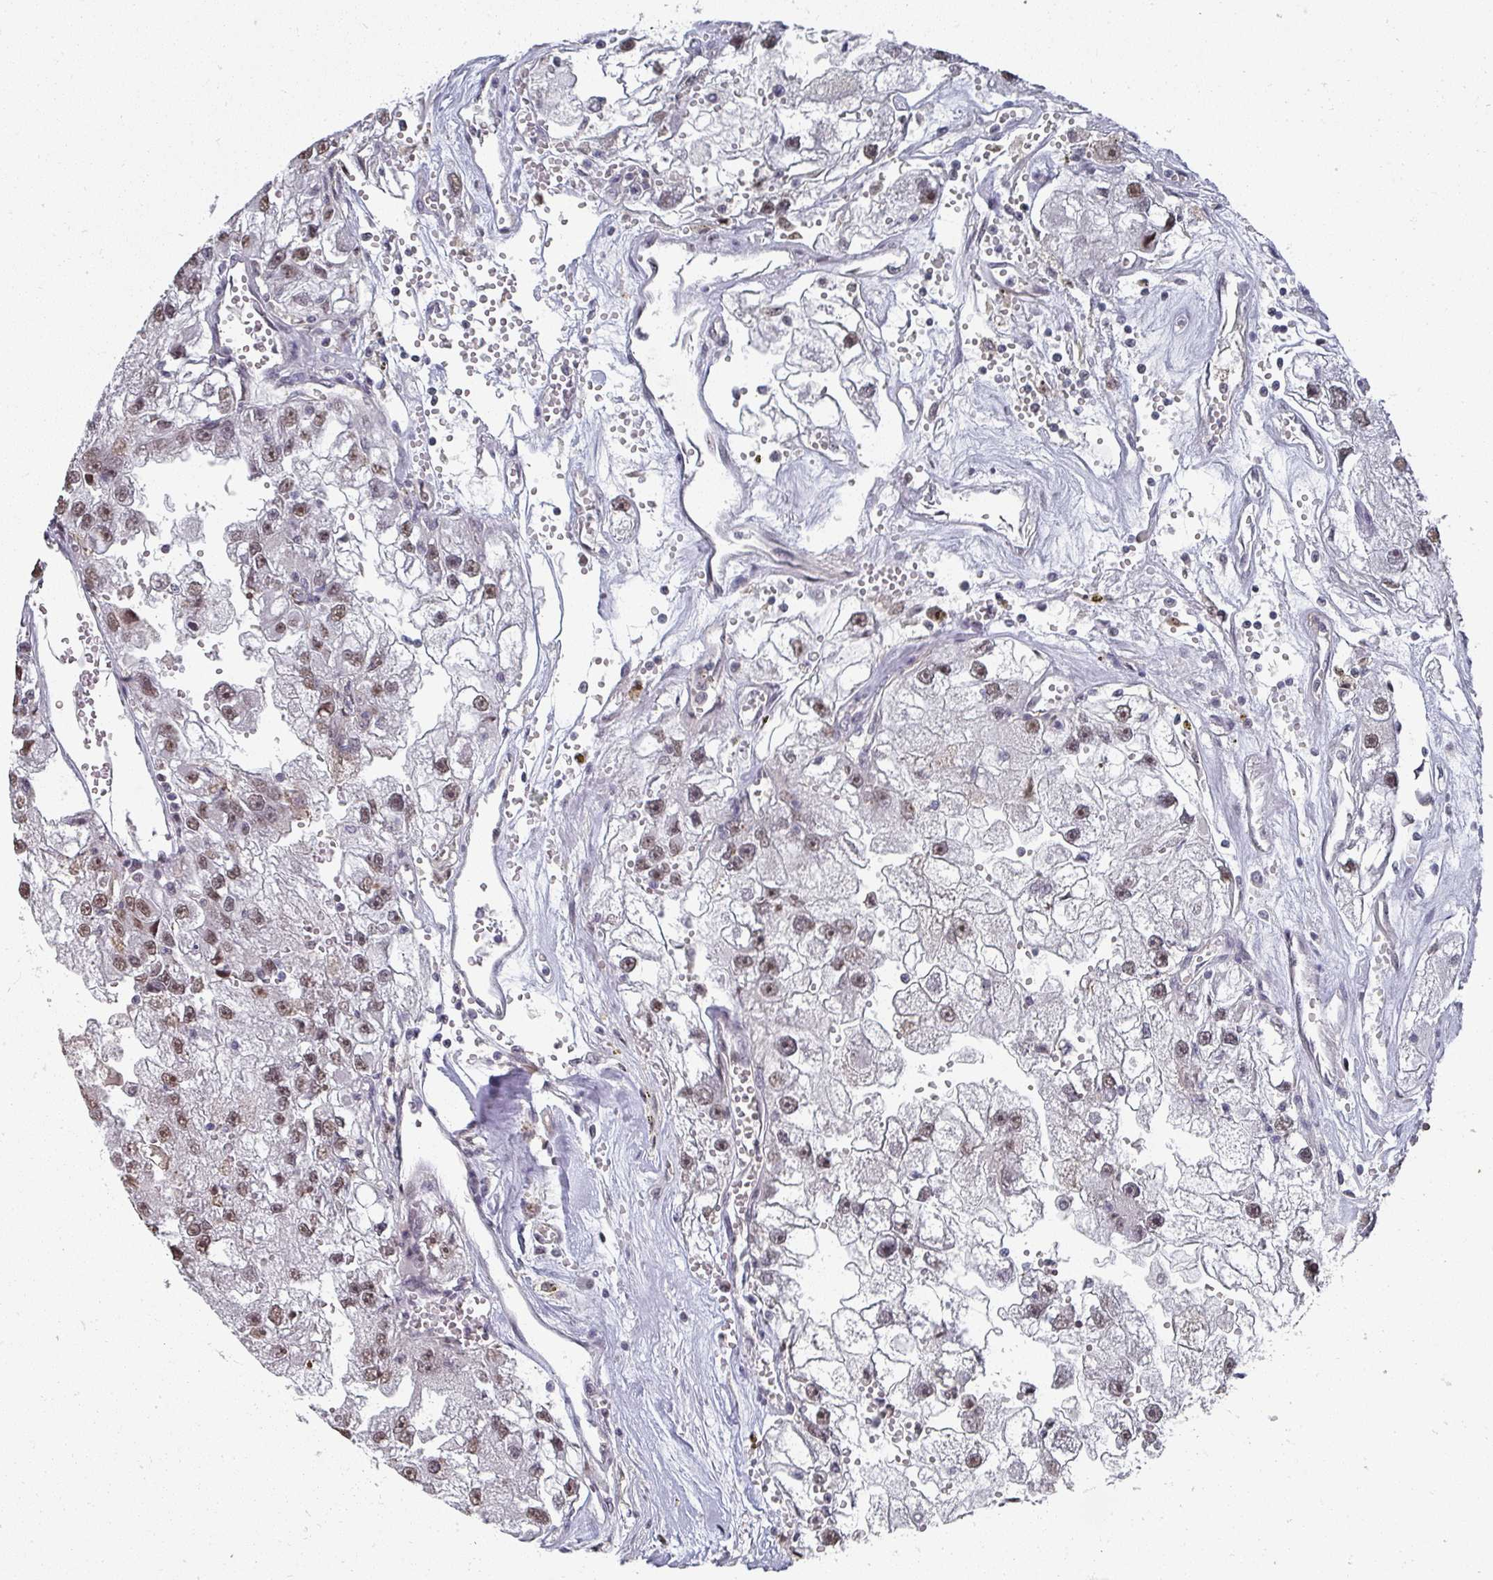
{"staining": {"intensity": "moderate", "quantity": ">75%", "location": "nuclear"}, "tissue": "renal cancer", "cell_type": "Tumor cells", "image_type": "cancer", "snomed": [{"axis": "morphology", "description": "Adenocarcinoma, NOS"}, {"axis": "topography", "description": "Kidney"}], "caption": "This is an image of IHC staining of renal adenocarcinoma, which shows moderate staining in the nuclear of tumor cells.", "gene": "ZNF654", "patient": {"sex": "male", "age": 63}}